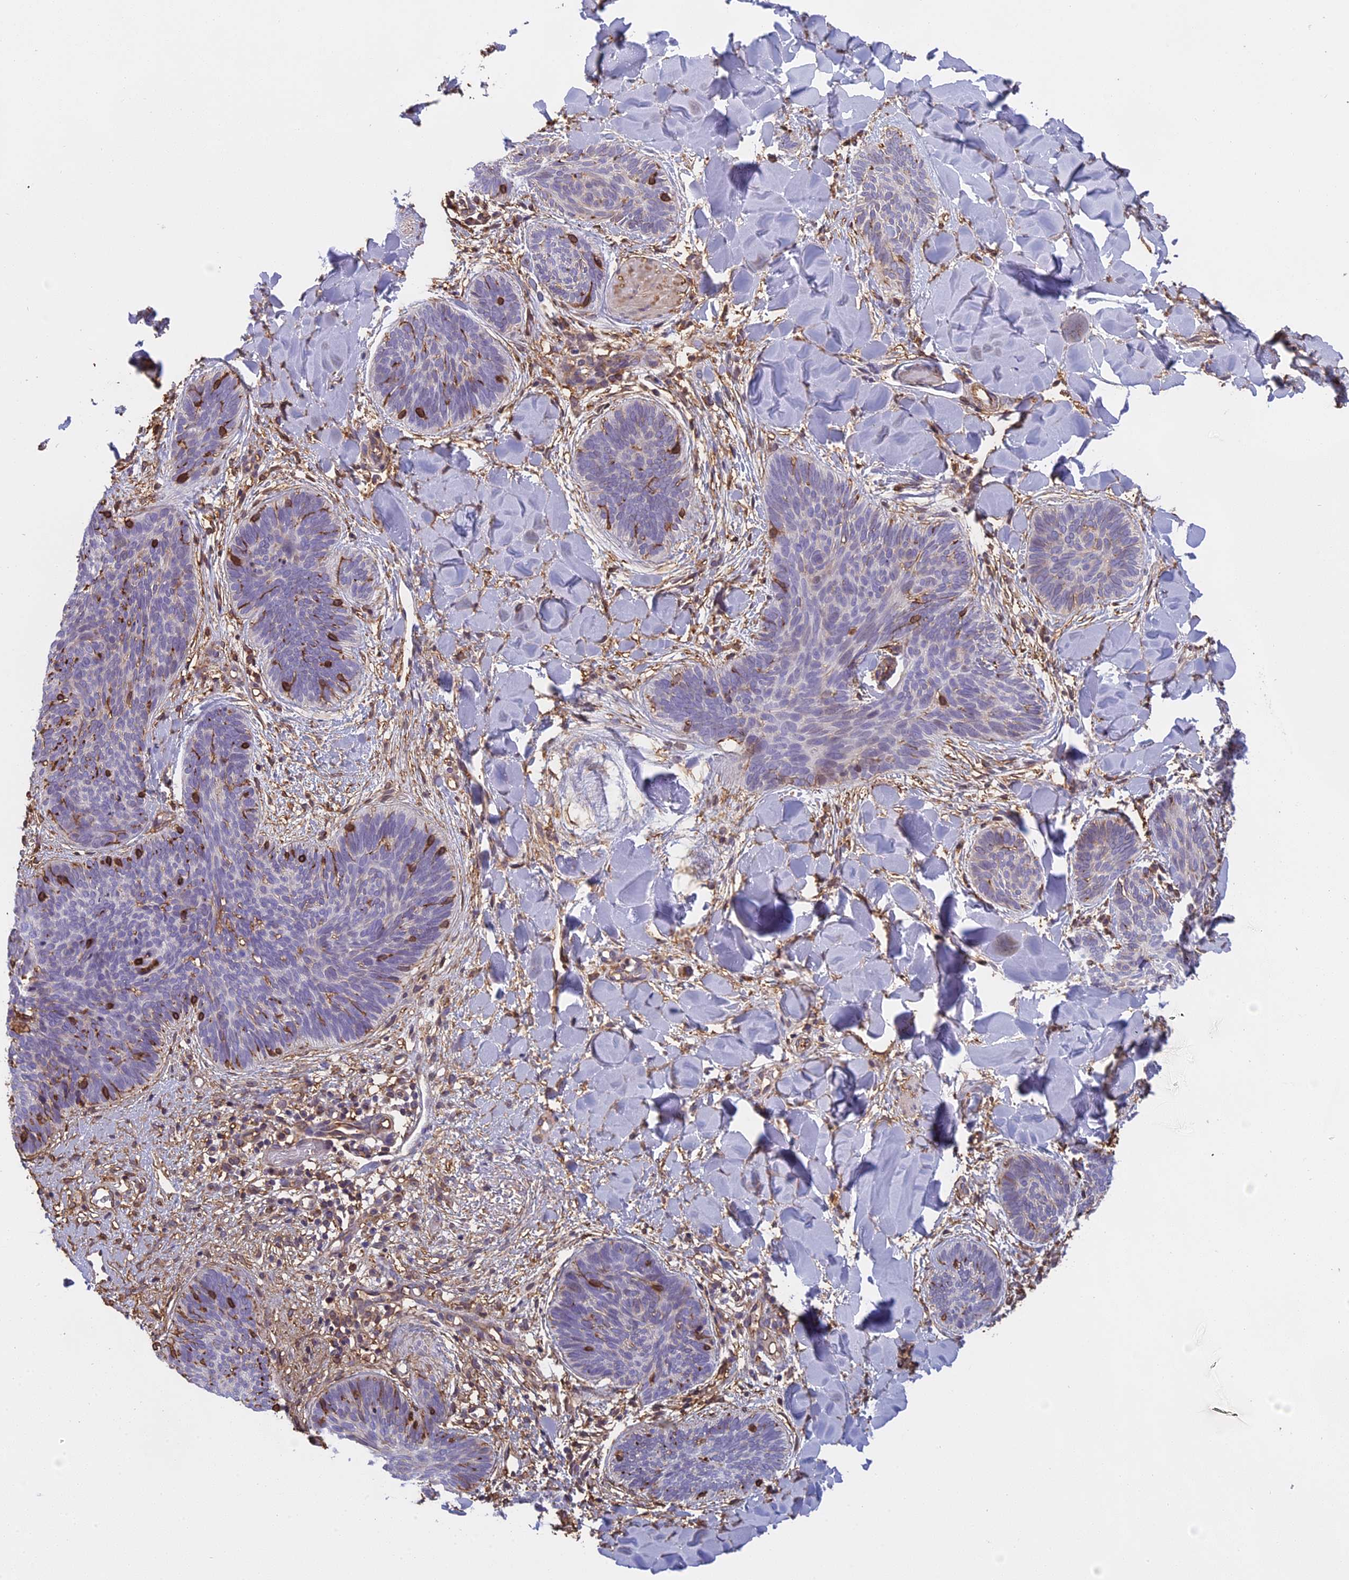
{"staining": {"intensity": "negative", "quantity": "none", "location": "none"}, "tissue": "skin cancer", "cell_type": "Tumor cells", "image_type": "cancer", "snomed": [{"axis": "morphology", "description": "Basal cell carcinoma"}, {"axis": "topography", "description": "Skin"}], "caption": "A high-resolution histopathology image shows immunohistochemistry staining of skin basal cell carcinoma, which reveals no significant expression in tumor cells.", "gene": "TMEM255B", "patient": {"sex": "female", "age": 81}}